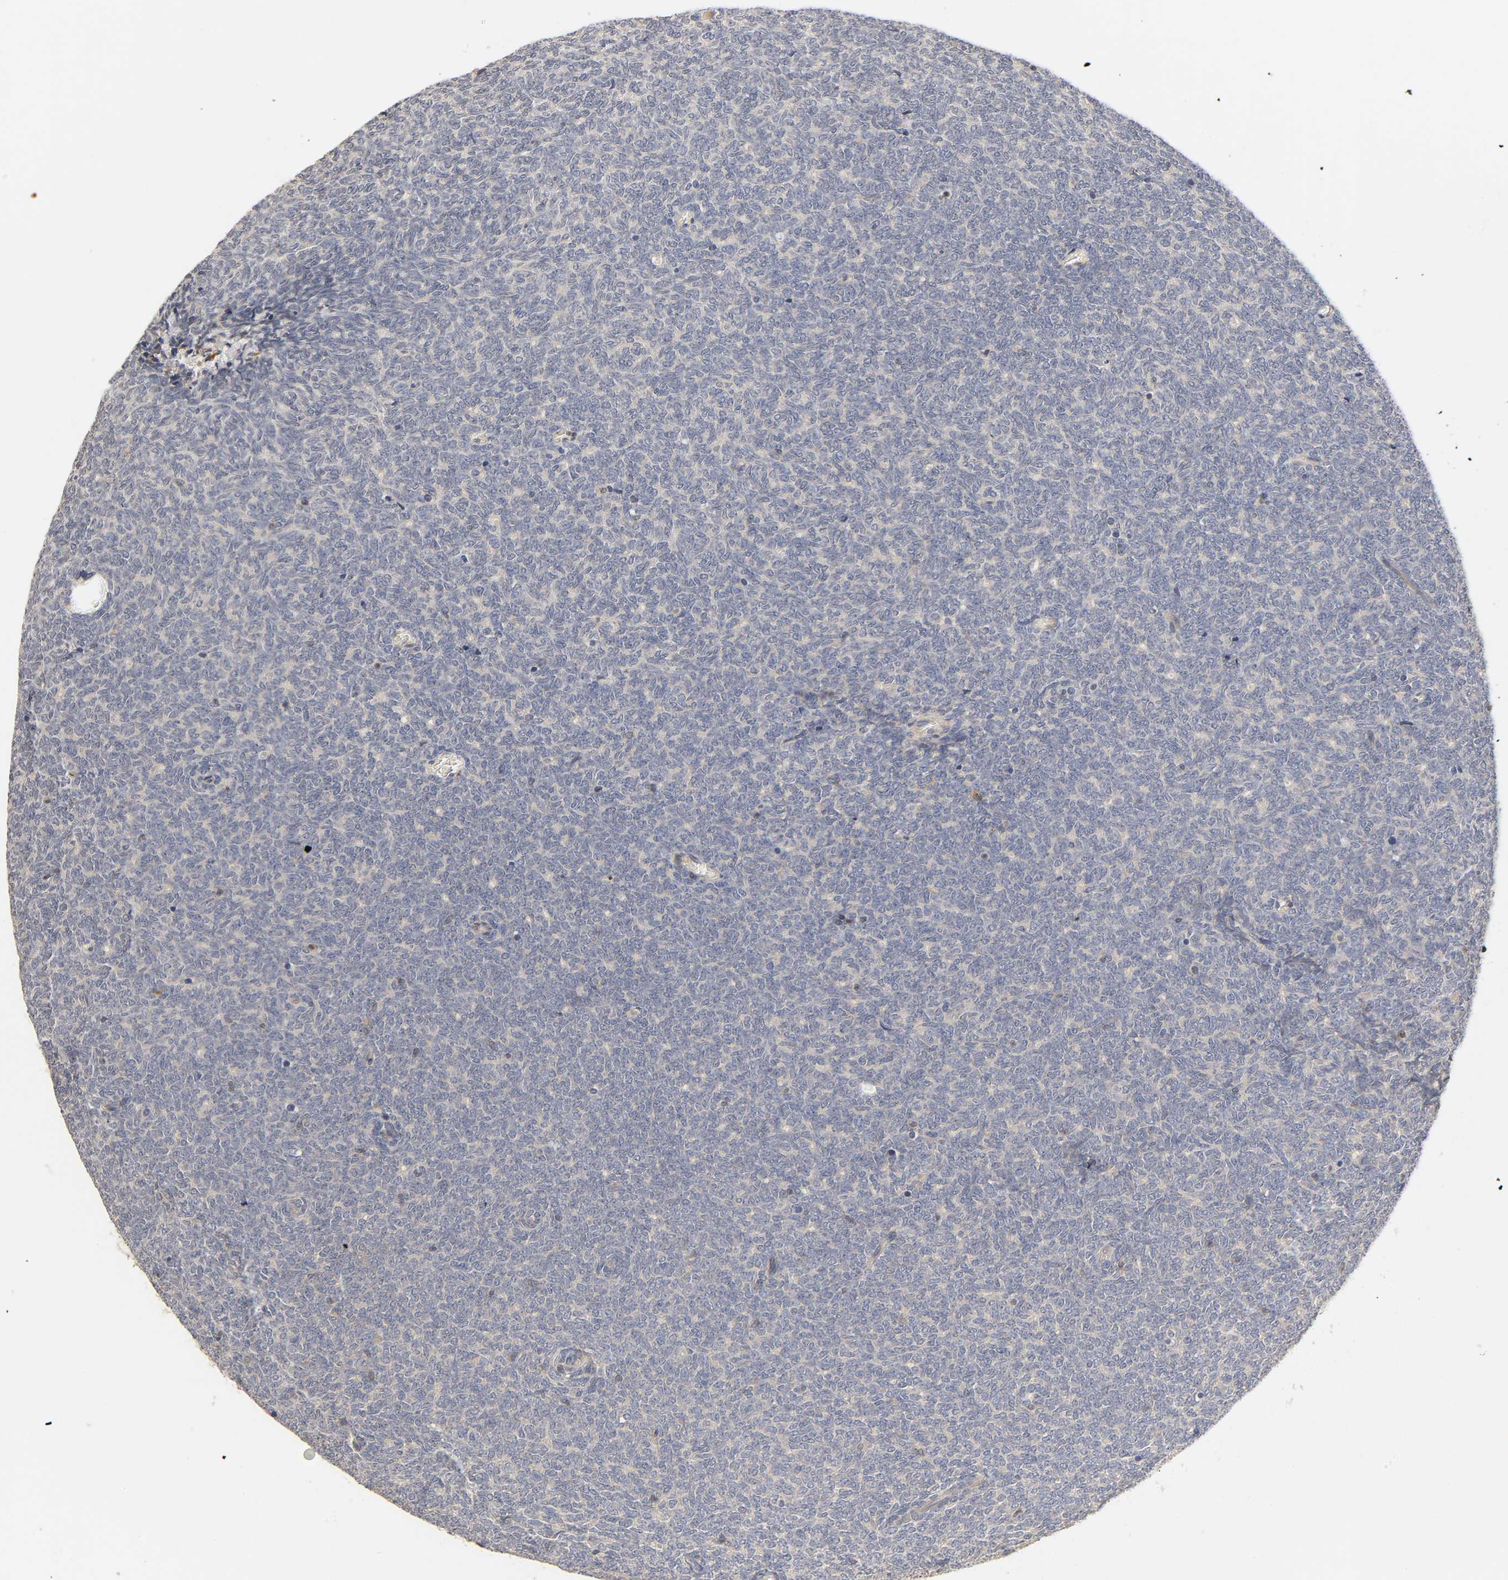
{"staining": {"intensity": "negative", "quantity": "none", "location": "none"}, "tissue": "renal cancer", "cell_type": "Tumor cells", "image_type": "cancer", "snomed": [{"axis": "morphology", "description": "Neoplasm, malignant, NOS"}, {"axis": "topography", "description": "Kidney"}], "caption": "IHC histopathology image of human malignant neoplasm (renal) stained for a protein (brown), which shows no positivity in tumor cells.", "gene": "RHOA", "patient": {"sex": "male", "age": 28}}